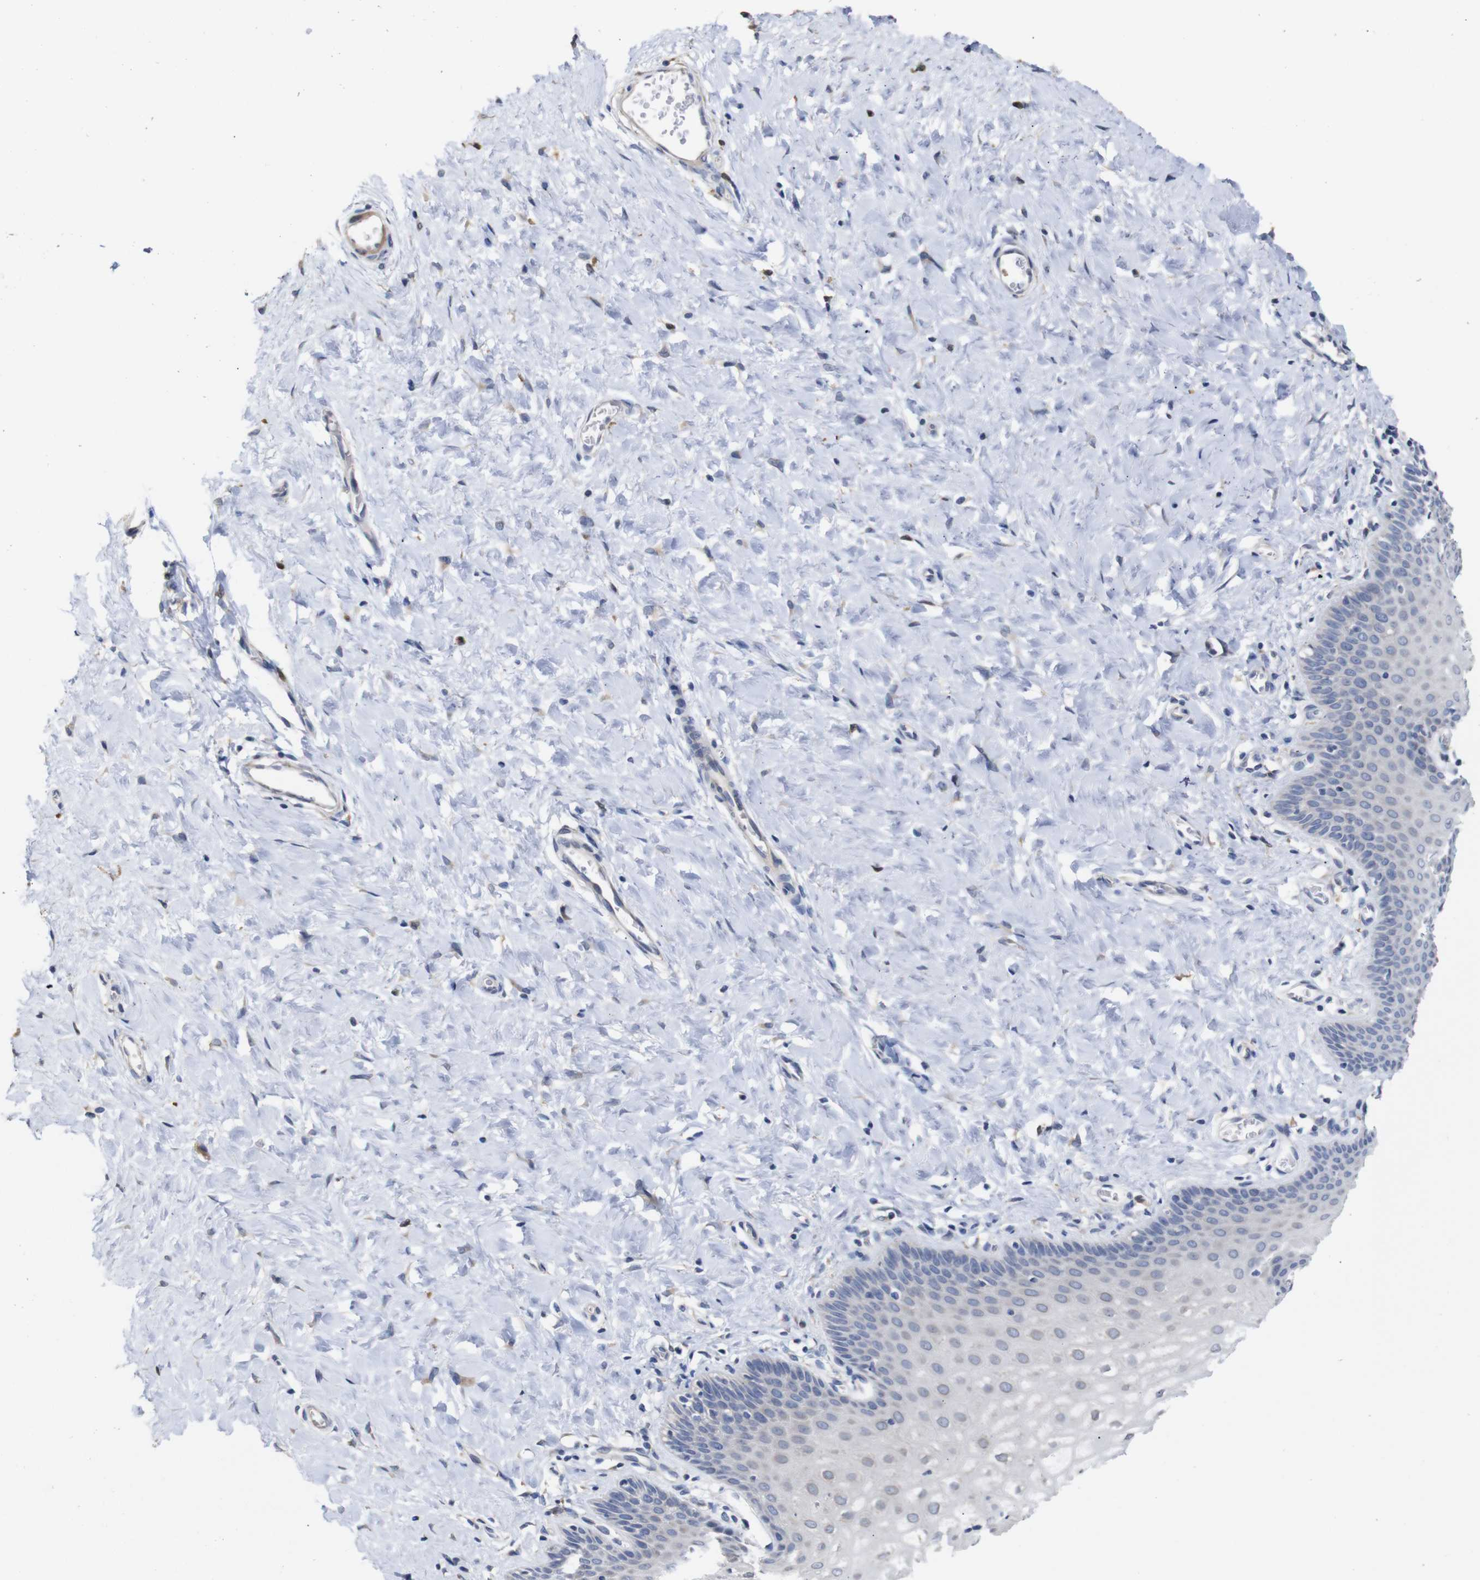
{"staining": {"intensity": "moderate", "quantity": "<25%", "location": "cytoplasmic/membranous"}, "tissue": "cervix", "cell_type": "Glandular cells", "image_type": "normal", "snomed": [{"axis": "morphology", "description": "Normal tissue, NOS"}, {"axis": "topography", "description": "Cervix"}], "caption": "A low amount of moderate cytoplasmic/membranous positivity is seen in about <25% of glandular cells in unremarkable cervix.", "gene": "TCEAL9", "patient": {"sex": "female", "age": 55}}